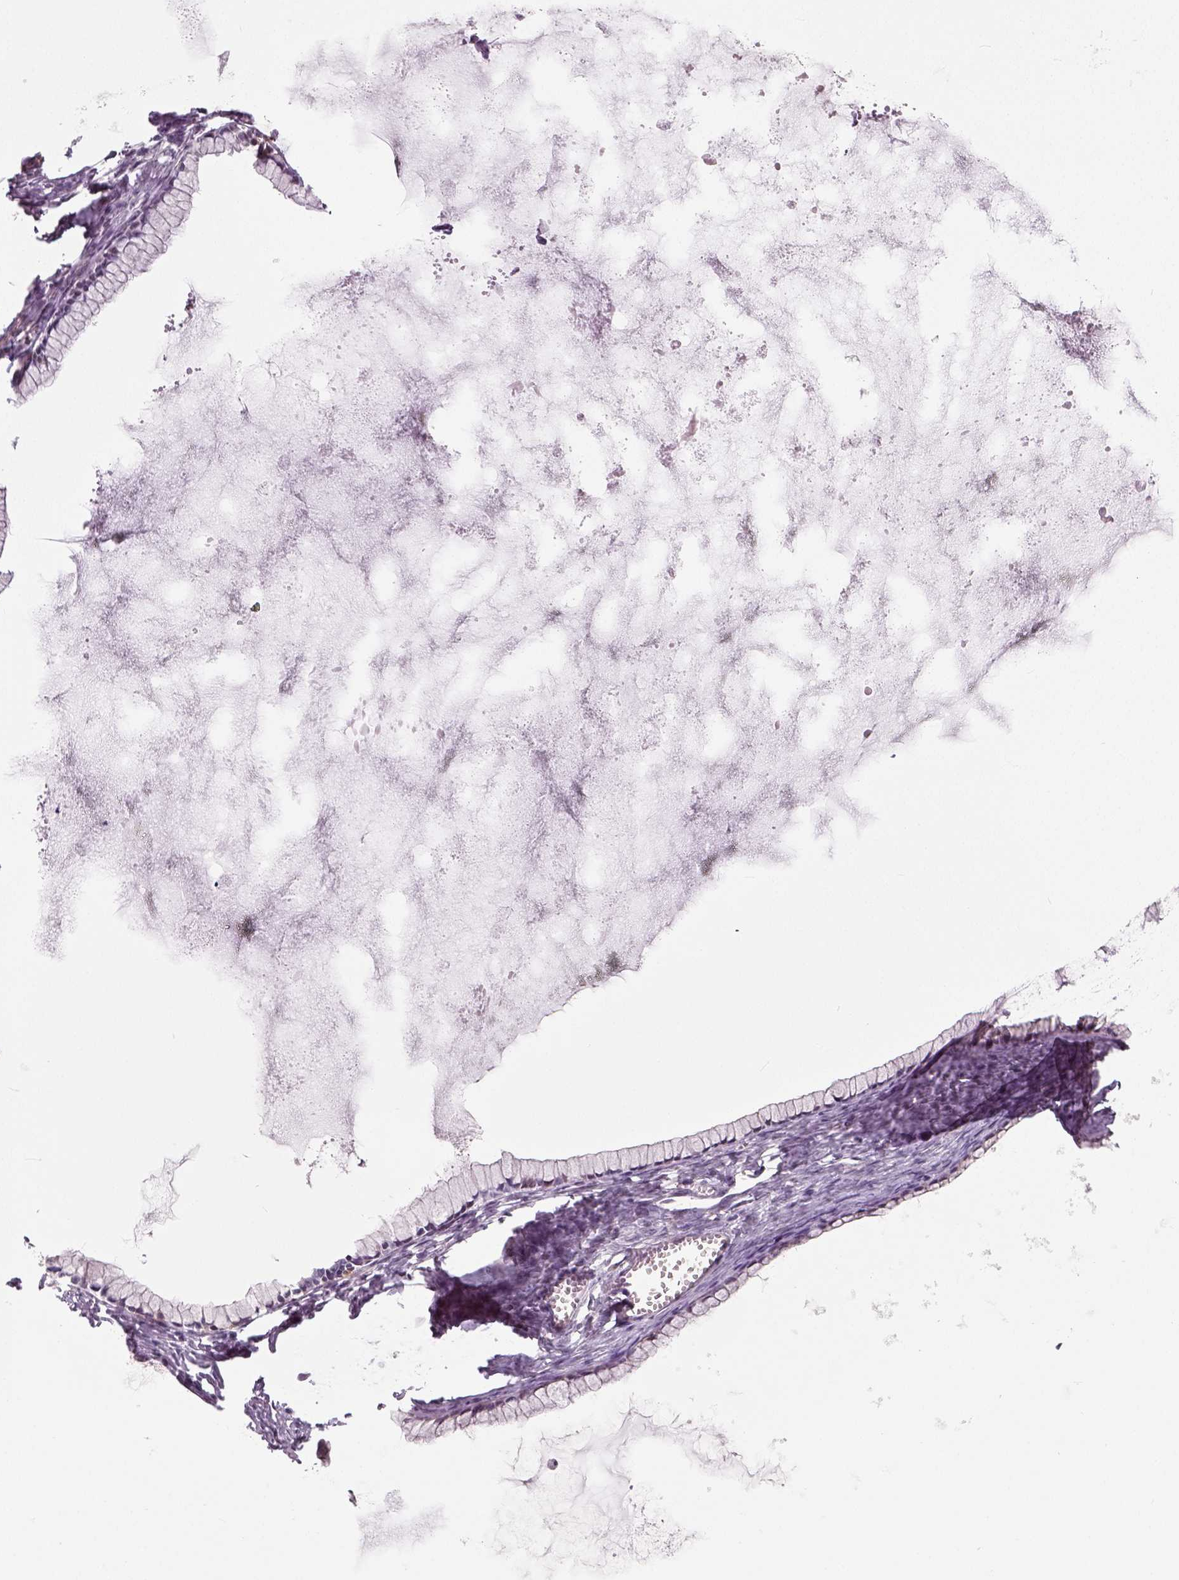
{"staining": {"intensity": "negative", "quantity": "none", "location": "none"}, "tissue": "ovarian cancer", "cell_type": "Tumor cells", "image_type": "cancer", "snomed": [{"axis": "morphology", "description": "Cystadenocarcinoma, mucinous, NOS"}, {"axis": "topography", "description": "Ovary"}], "caption": "This is an immunohistochemistry micrograph of human ovarian mucinous cystadenocarcinoma. There is no staining in tumor cells.", "gene": "NECAB1", "patient": {"sex": "female", "age": 41}}